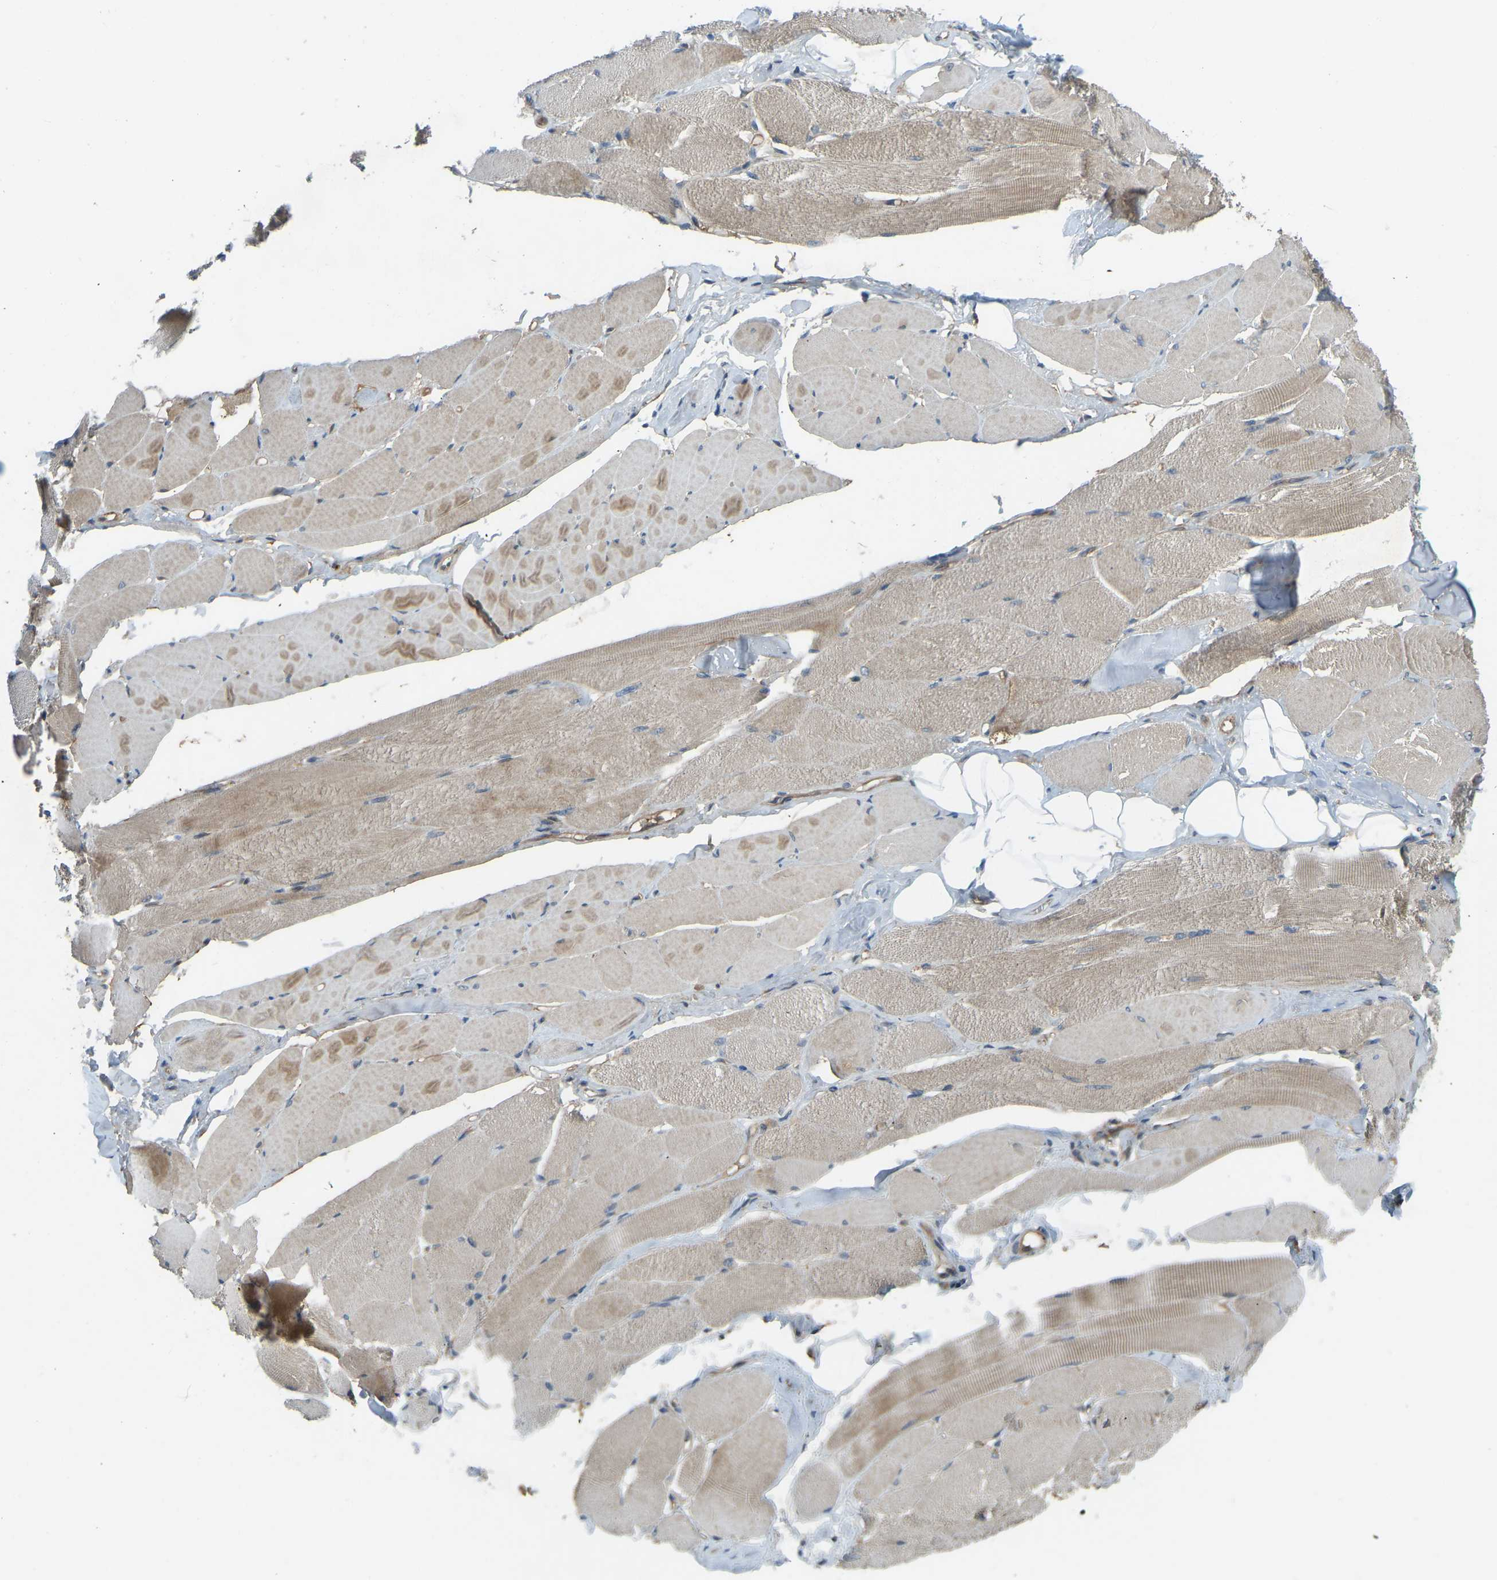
{"staining": {"intensity": "moderate", "quantity": ">75%", "location": "cytoplasmic/membranous"}, "tissue": "skeletal muscle", "cell_type": "Myocytes", "image_type": "normal", "snomed": [{"axis": "morphology", "description": "Normal tissue, NOS"}, {"axis": "topography", "description": "Skeletal muscle"}, {"axis": "topography", "description": "Peripheral nerve tissue"}], "caption": "This is a photomicrograph of immunohistochemistry staining of normal skeletal muscle, which shows moderate positivity in the cytoplasmic/membranous of myocytes.", "gene": "ZNF71", "patient": {"sex": "female", "age": 84}}